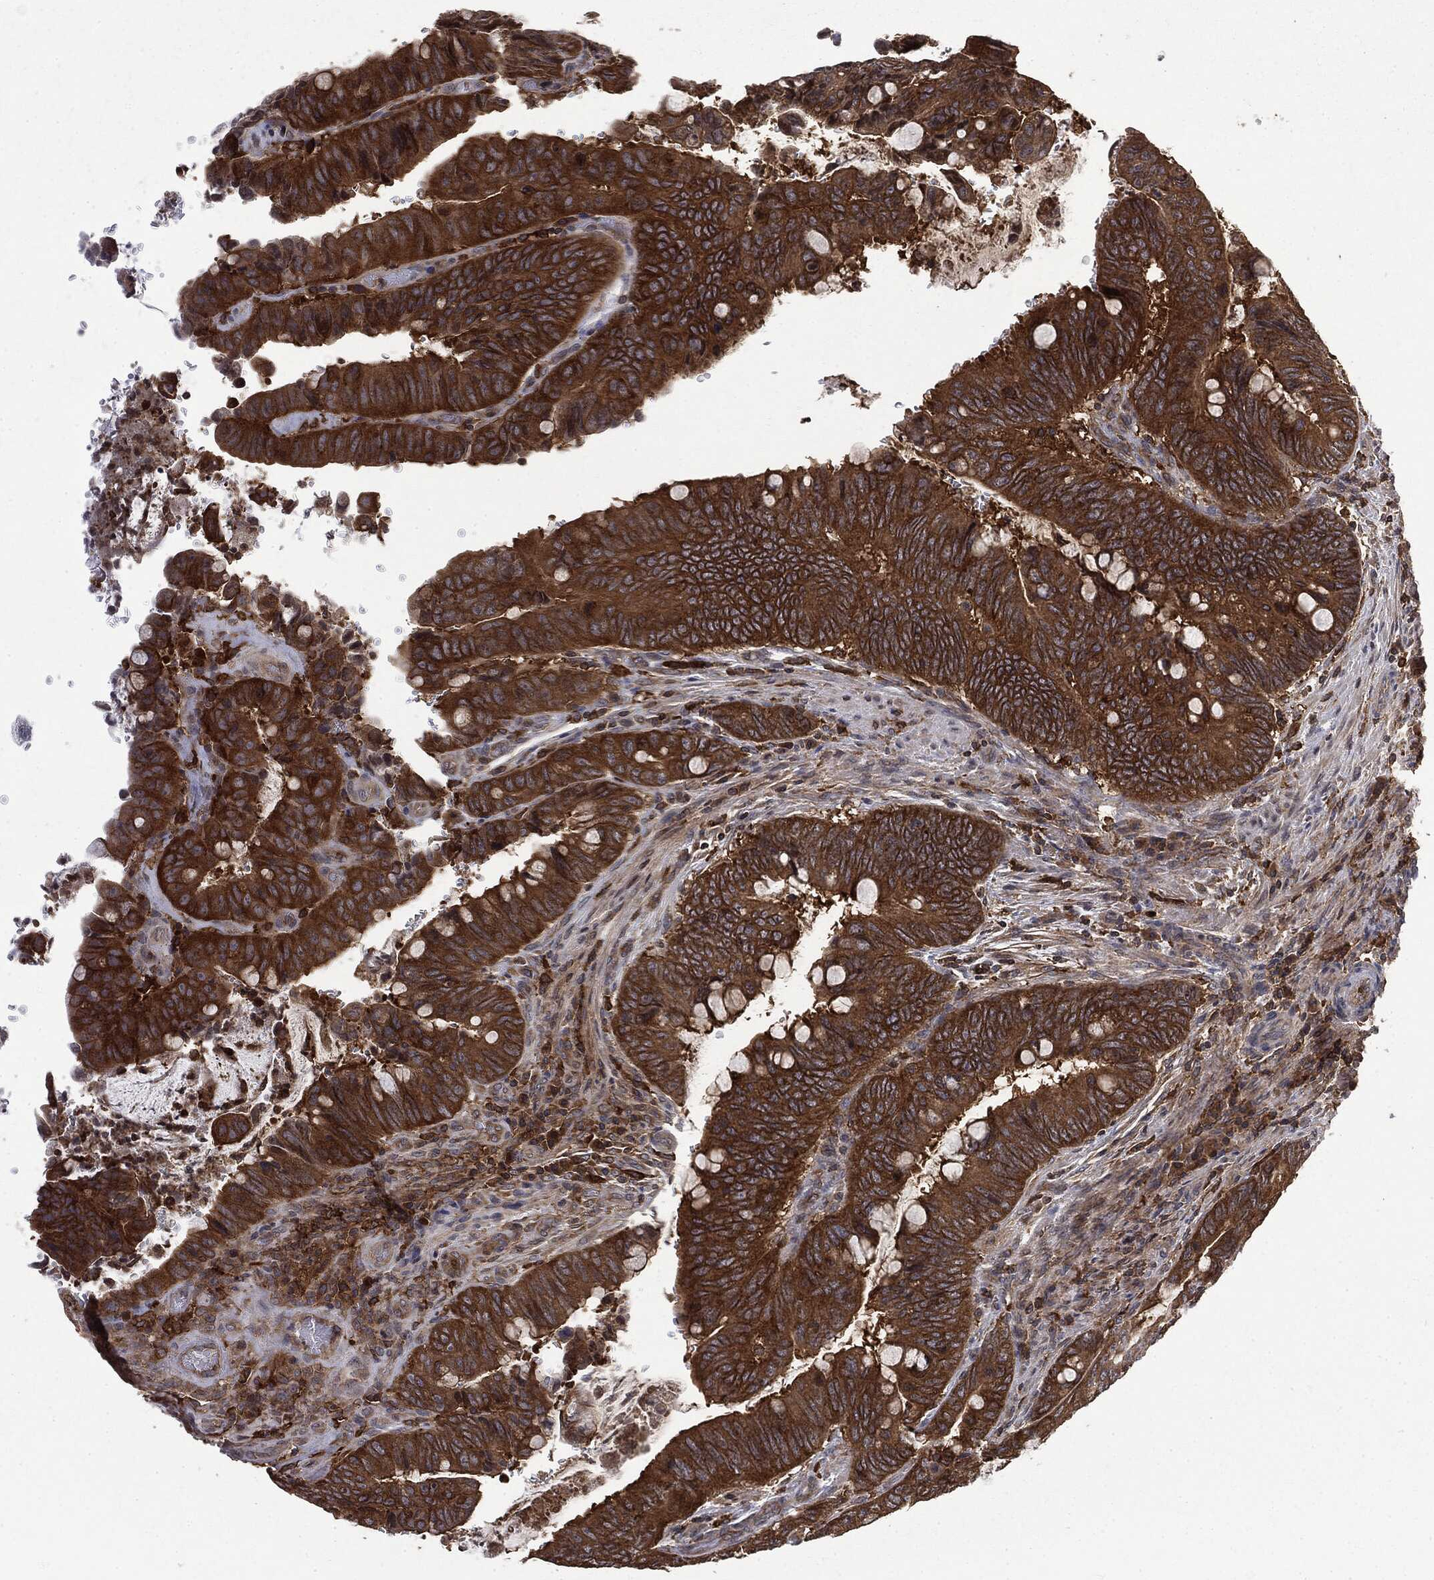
{"staining": {"intensity": "strong", "quantity": ">75%", "location": "cytoplasmic/membranous"}, "tissue": "colorectal cancer", "cell_type": "Tumor cells", "image_type": "cancer", "snomed": [{"axis": "morphology", "description": "Normal tissue, NOS"}, {"axis": "morphology", "description": "Adenocarcinoma, NOS"}, {"axis": "topography", "description": "Rectum"}, {"axis": "topography", "description": "Peripheral nerve tissue"}], "caption": "Approximately >75% of tumor cells in human colorectal adenocarcinoma display strong cytoplasmic/membranous protein staining as visualized by brown immunohistochemical staining.", "gene": "SNX5", "patient": {"sex": "male", "age": 92}}